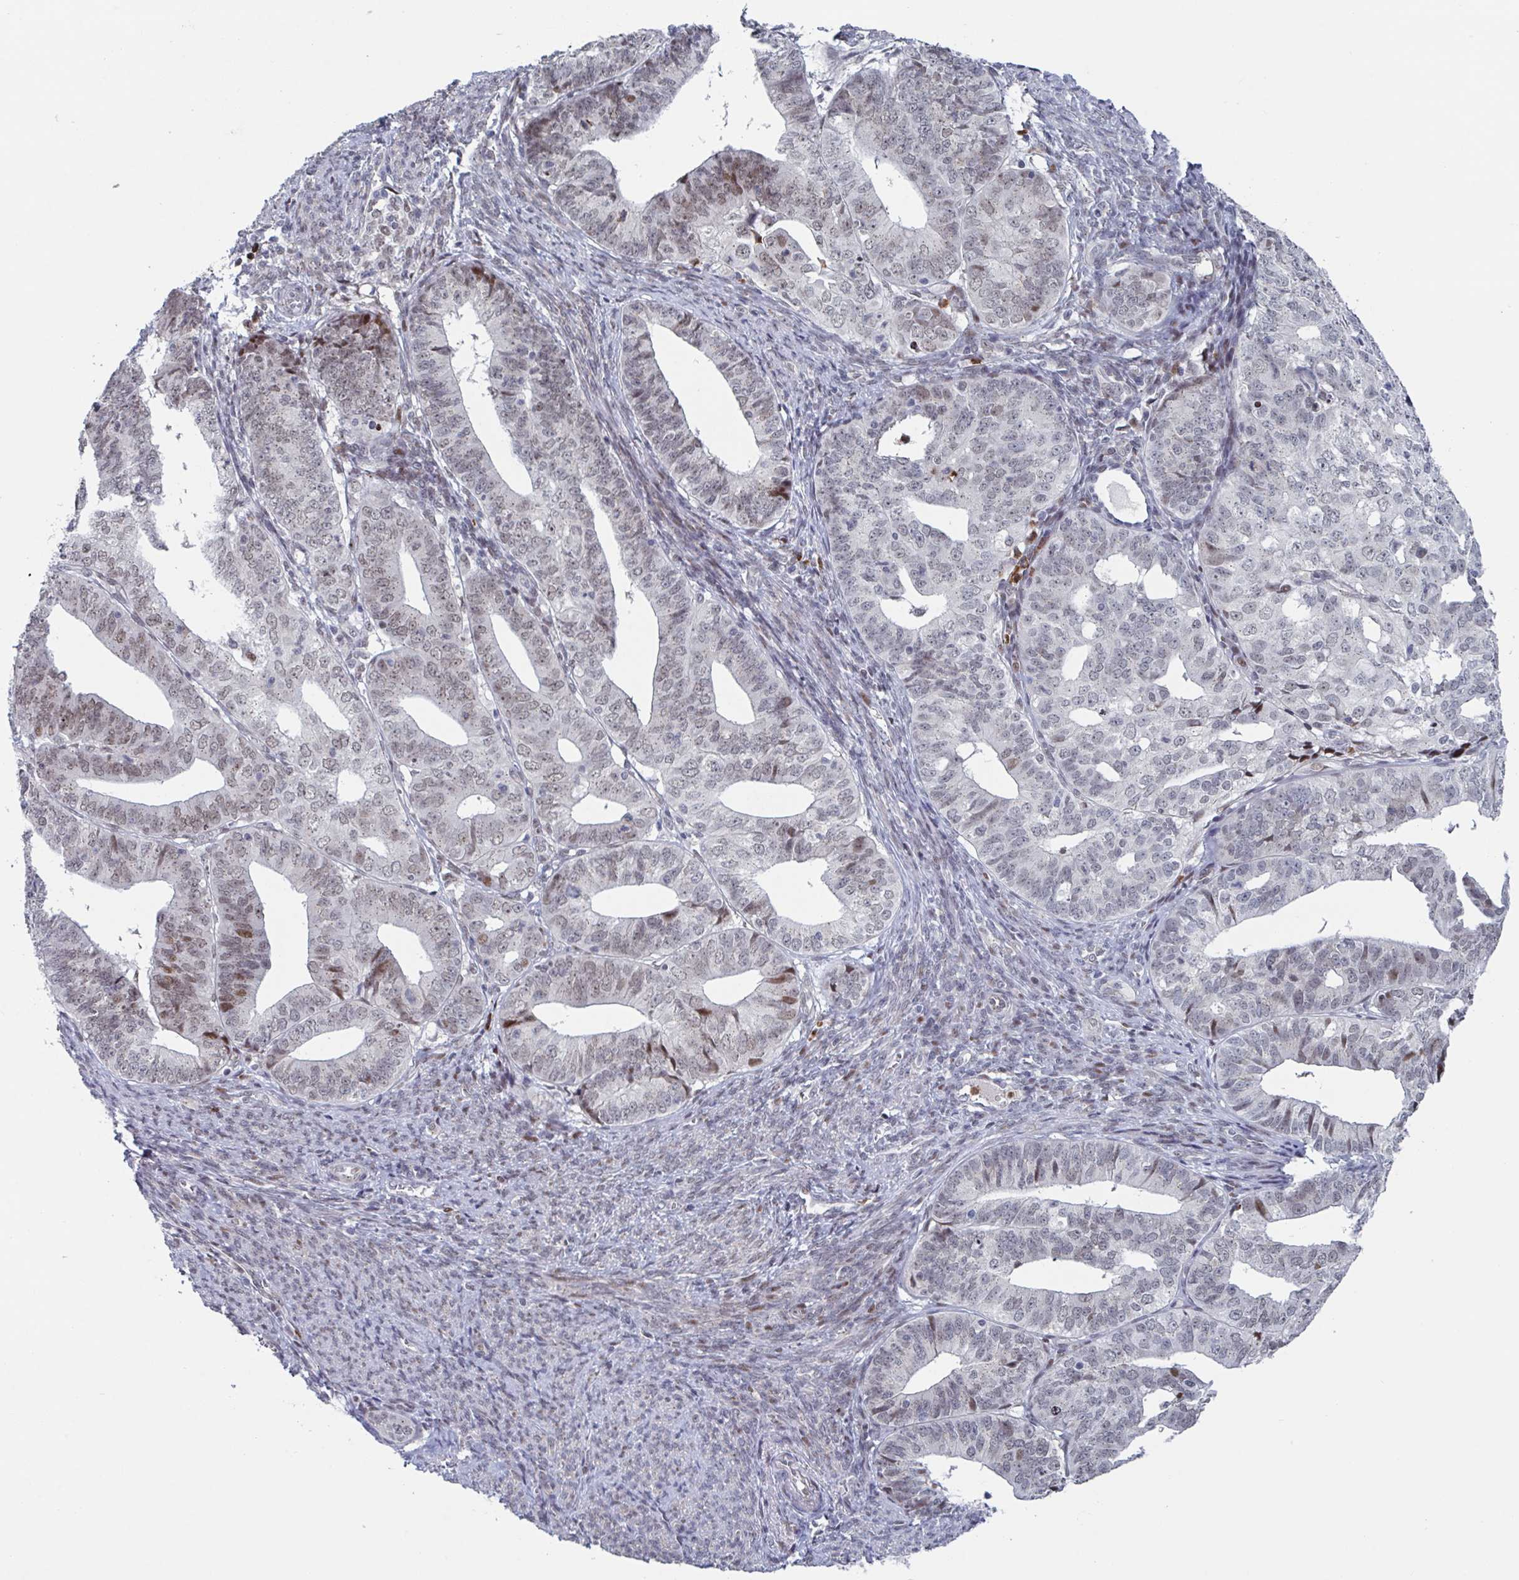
{"staining": {"intensity": "moderate", "quantity": "25%-75%", "location": "nuclear"}, "tissue": "endometrial cancer", "cell_type": "Tumor cells", "image_type": "cancer", "snomed": [{"axis": "morphology", "description": "Adenocarcinoma, NOS"}, {"axis": "topography", "description": "Endometrium"}], "caption": "The photomicrograph displays immunohistochemical staining of endometrial cancer (adenocarcinoma). There is moderate nuclear staining is present in about 25%-75% of tumor cells.", "gene": "RNF212", "patient": {"sex": "female", "age": 56}}